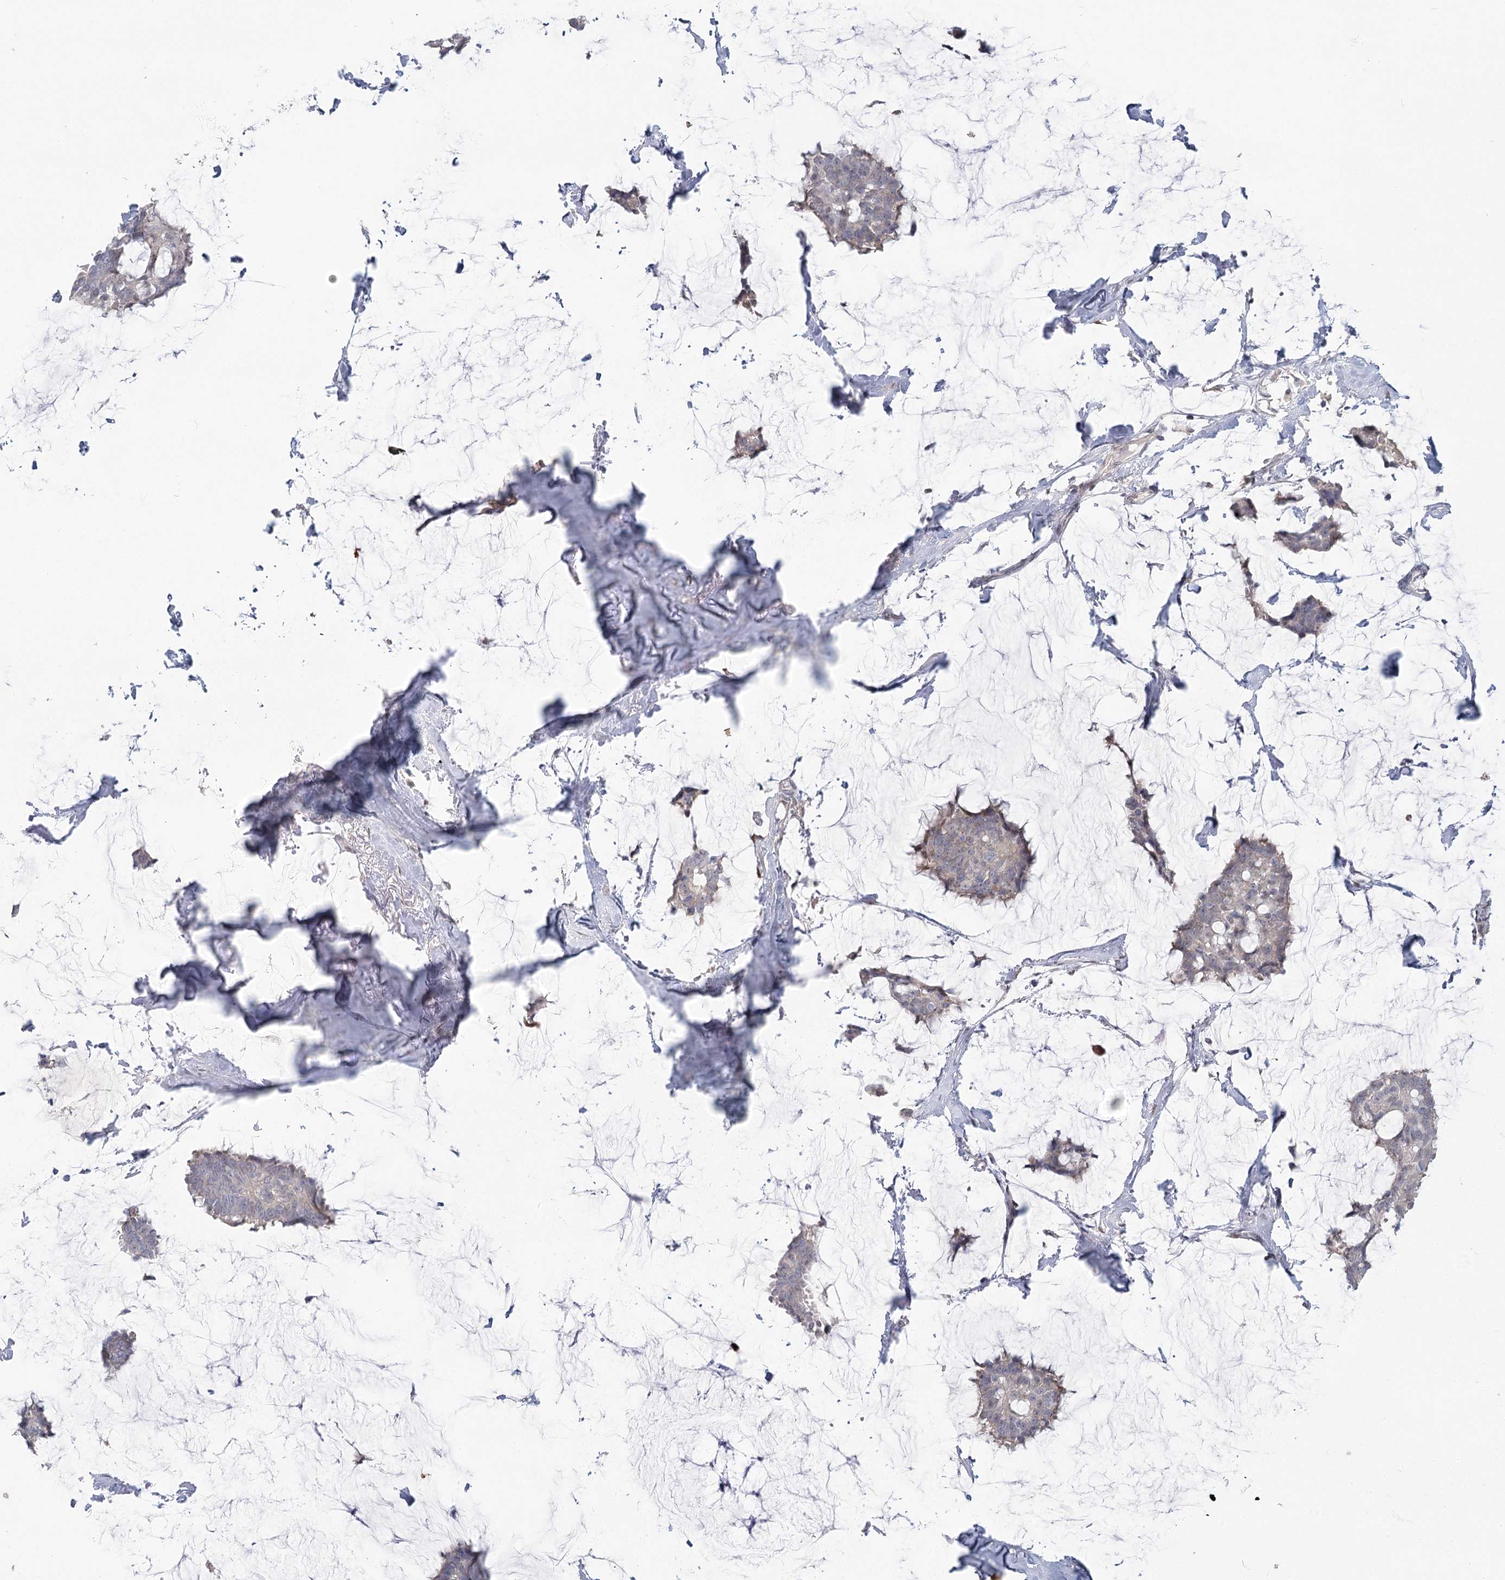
{"staining": {"intensity": "negative", "quantity": "none", "location": "none"}, "tissue": "breast cancer", "cell_type": "Tumor cells", "image_type": "cancer", "snomed": [{"axis": "morphology", "description": "Duct carcinoma"}, {"axis": "topography", "description": "Breast"}], "caption": "The IHC image has no significant staining in tumor cells of intraductal carcinoma (breast) tissue.", "gene": "USP11", "patient": {"sex": "female", "age": 93}}